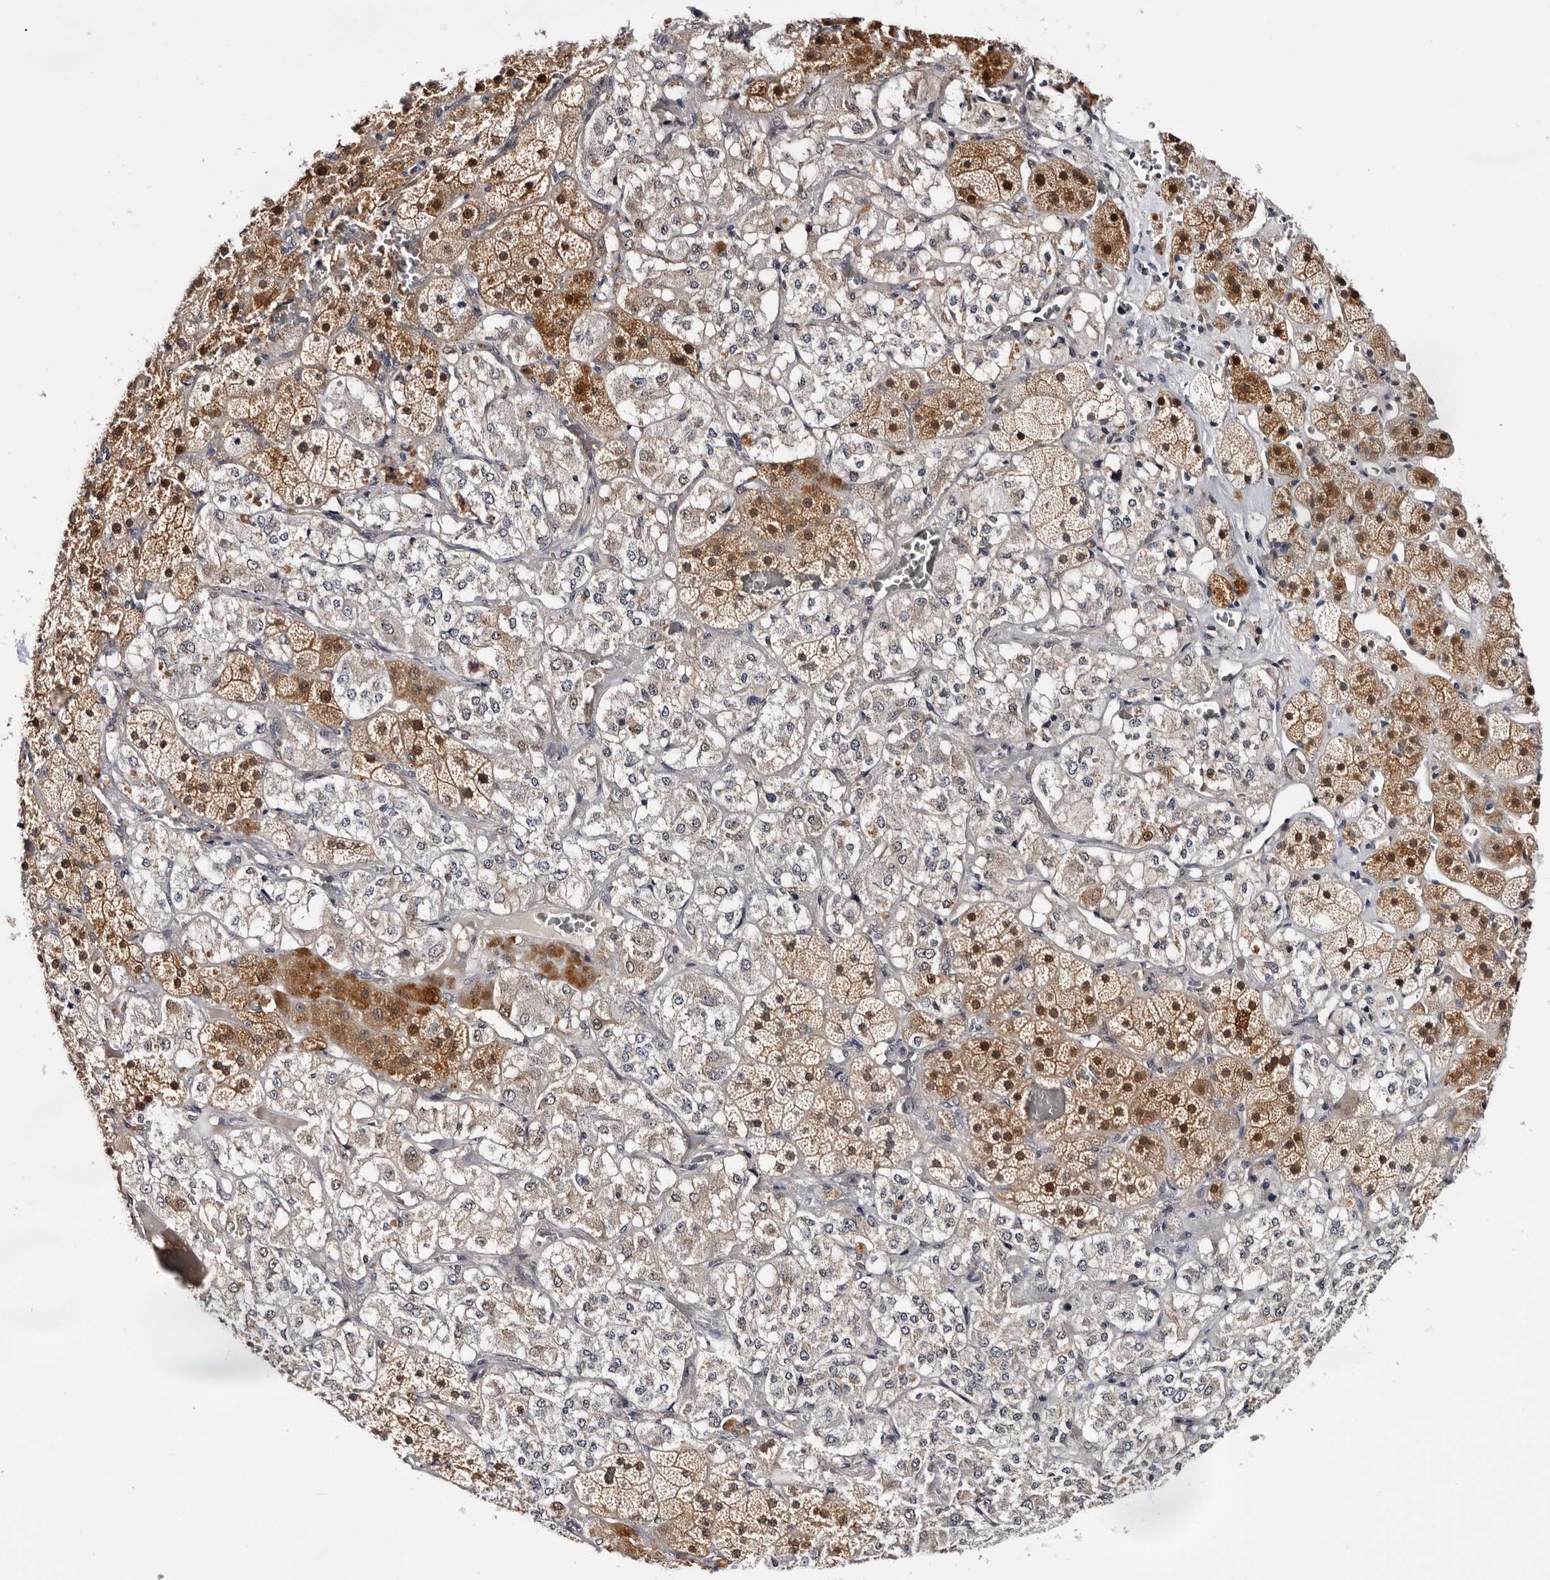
{"staining": {"intensity": "strong", "quantity": "25%-75%", "location": "cytoplasmic/membranous,nuclear"}, "tissue": "adrenal gland", "cell_type": "Glandular cells", "image_type": "normal", "snomed": [{"axis": "morphology", "description": "Normal tissue, NOS"}, {"axis": "topography", "description": "Adrenal gland"}], "caption": "IHC of unremarkable human adrenal gland demonstrates high levels of strong cytoplasmic/membranous,nuclear expression in about 25%-75% of glandular cells.", "gene": "TP53I3", "patient": {"sex": "male", "age": 57}}